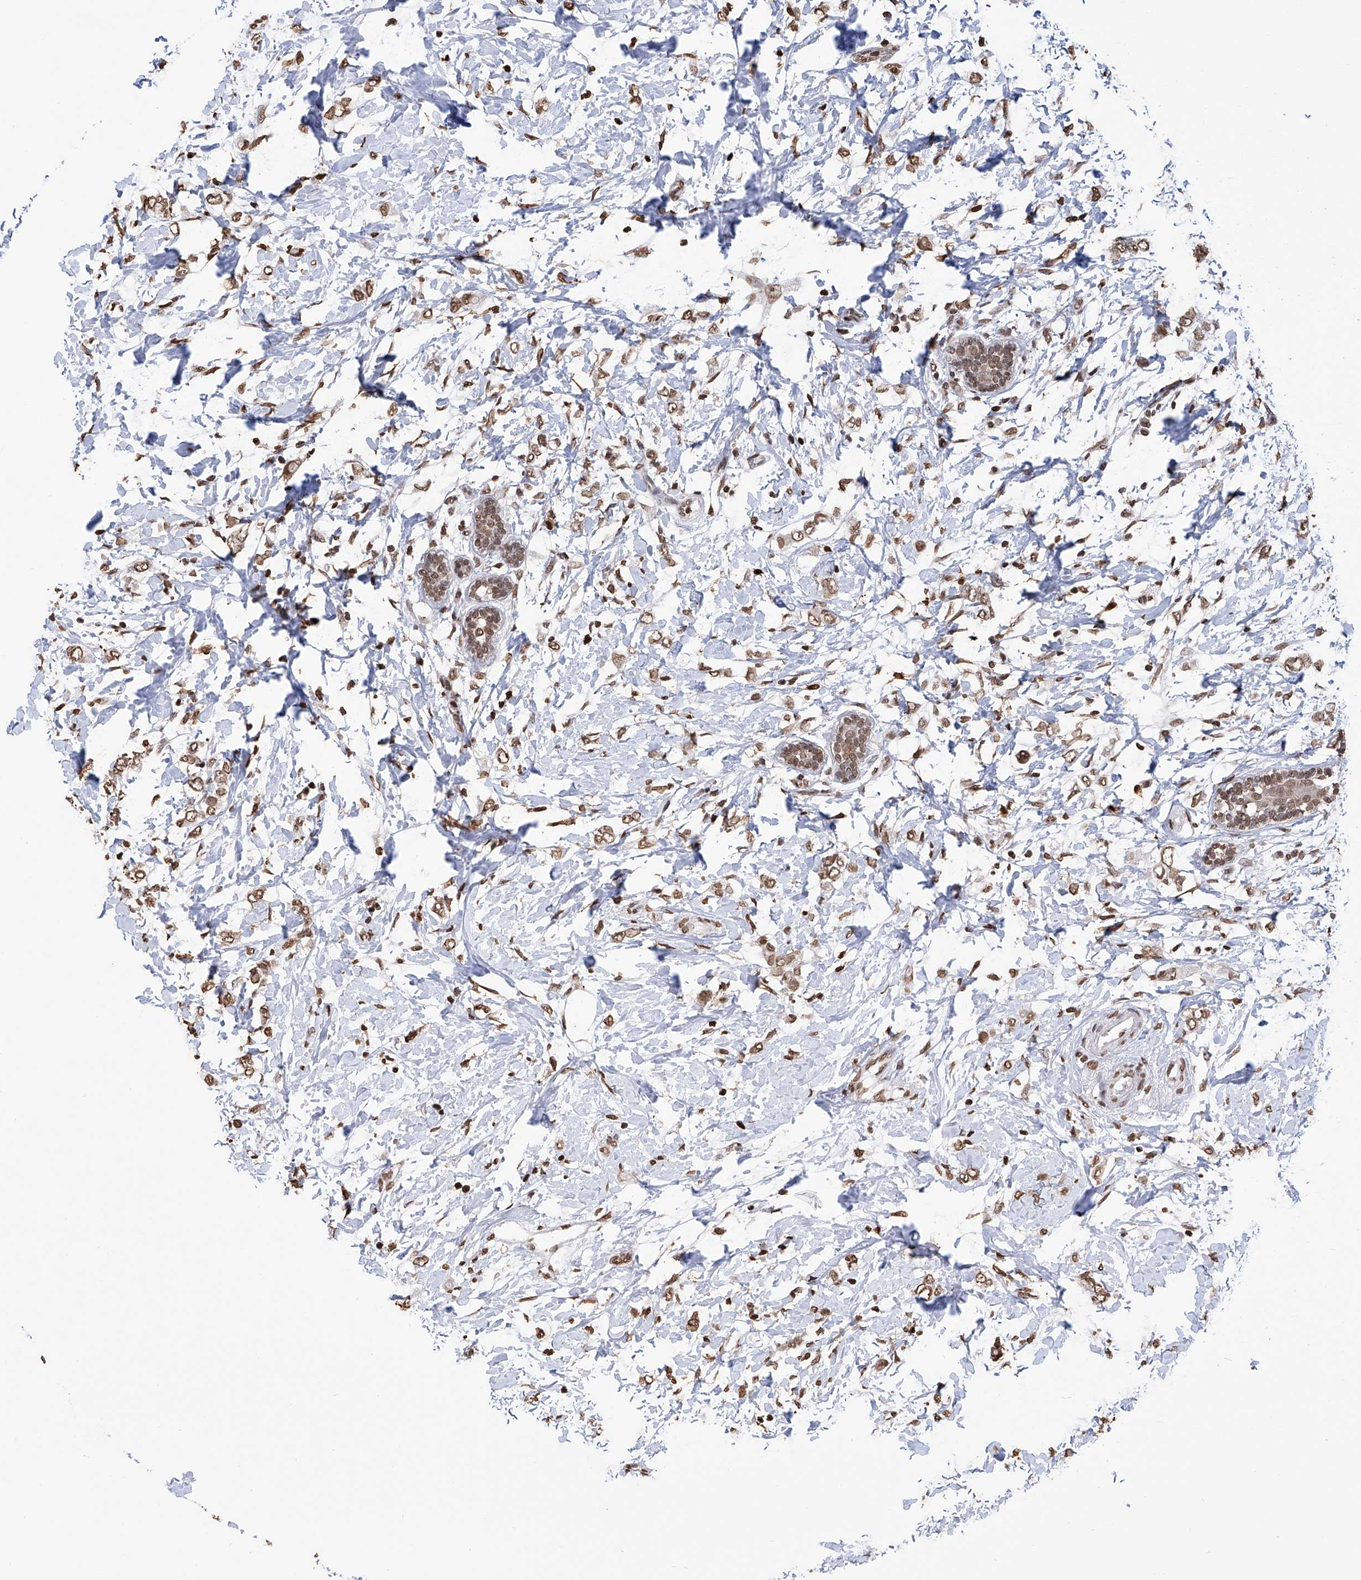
{"staining": {"intensity": "moderate", "quantity": ">75%", "location": "nuclear"}, "tissue": "breast cancer", "cell_type": "Tumor cells", "image_type": "cancer", "snomed": [{"axis": "morphology", "description": "Normal tissue, NOS"}, {"axis": "morphology", "description": "Lobular carcinoma"}, {"axis": "topography", "description": "Breast"}], "caption": "Immunohistochemical staining of human breast cancer displays moderate nuclear protein staining in about >75% of tumor cells.", "gene": "CFAP410", "patient": {"sex": "female", "age": 47}}